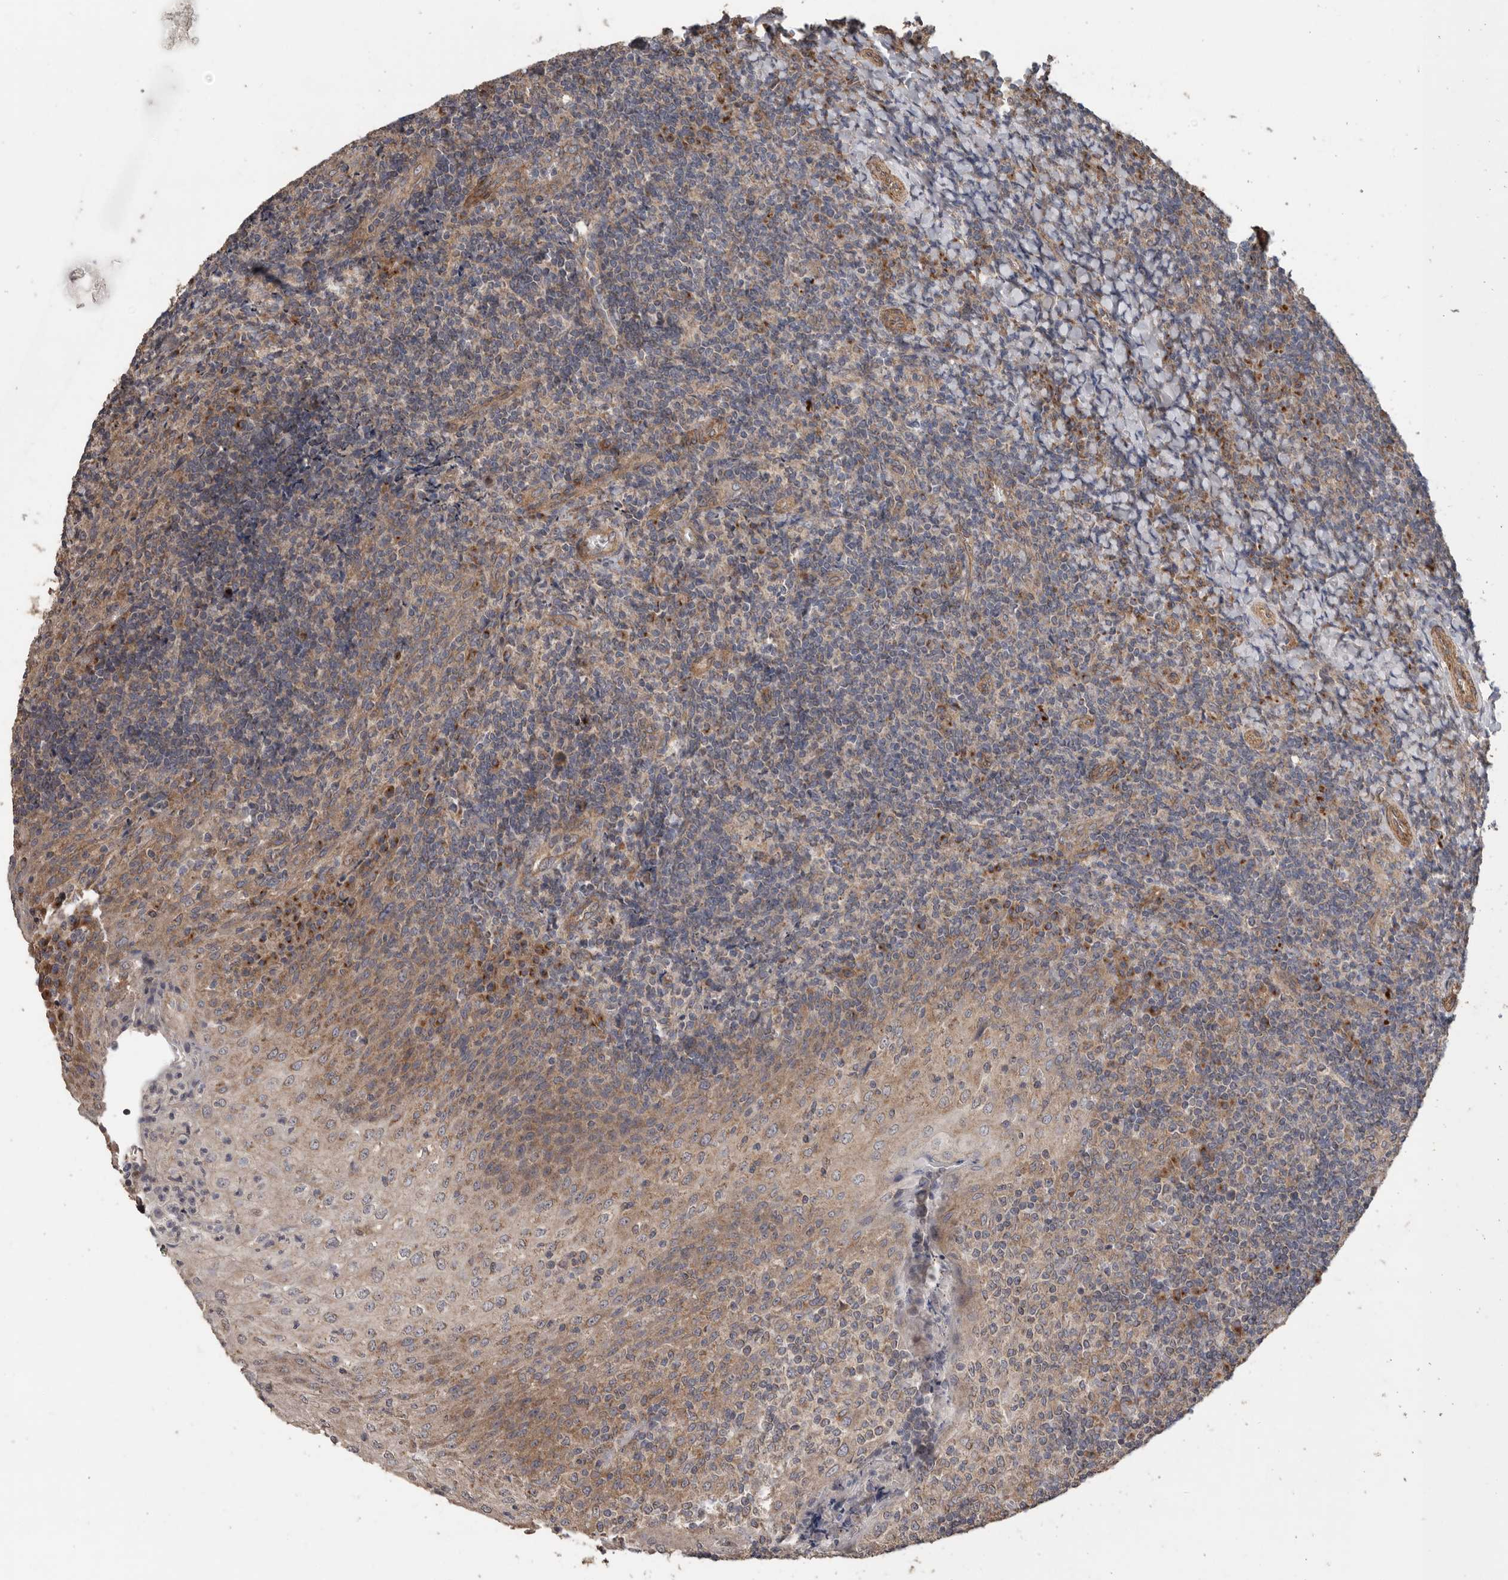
{"staining": {"intensity": "moderate", "quantity": ">75%", "location": "cytoplasmic/membranous"}, "tissue": "tonsil", "cell_type": "Germinal center cells", "image_type": "normal", "snomed": [{"axis": "morphology", "description": "Normal tissue, NOS"}, {"axis": "topography", "description": "Tonsil"}], "caption": "High-magnification brightfield microscopy of normal tonsil stained with DAB (brown) and counterstained with hematoxylin (blue). germinal center cells exhibit moderate cytoplasmic/membranous positivity is appreciated in approximately>75% of cells. The staining was performed using DAB (3,3'-diaminobenzidine) to visualize the protein expression in brown, while the nuclei were stained in blue with hematoxylin (Magnification: 20x).", "gene": "PODXL2", "patient": {"sex": "female", "age": 19}}